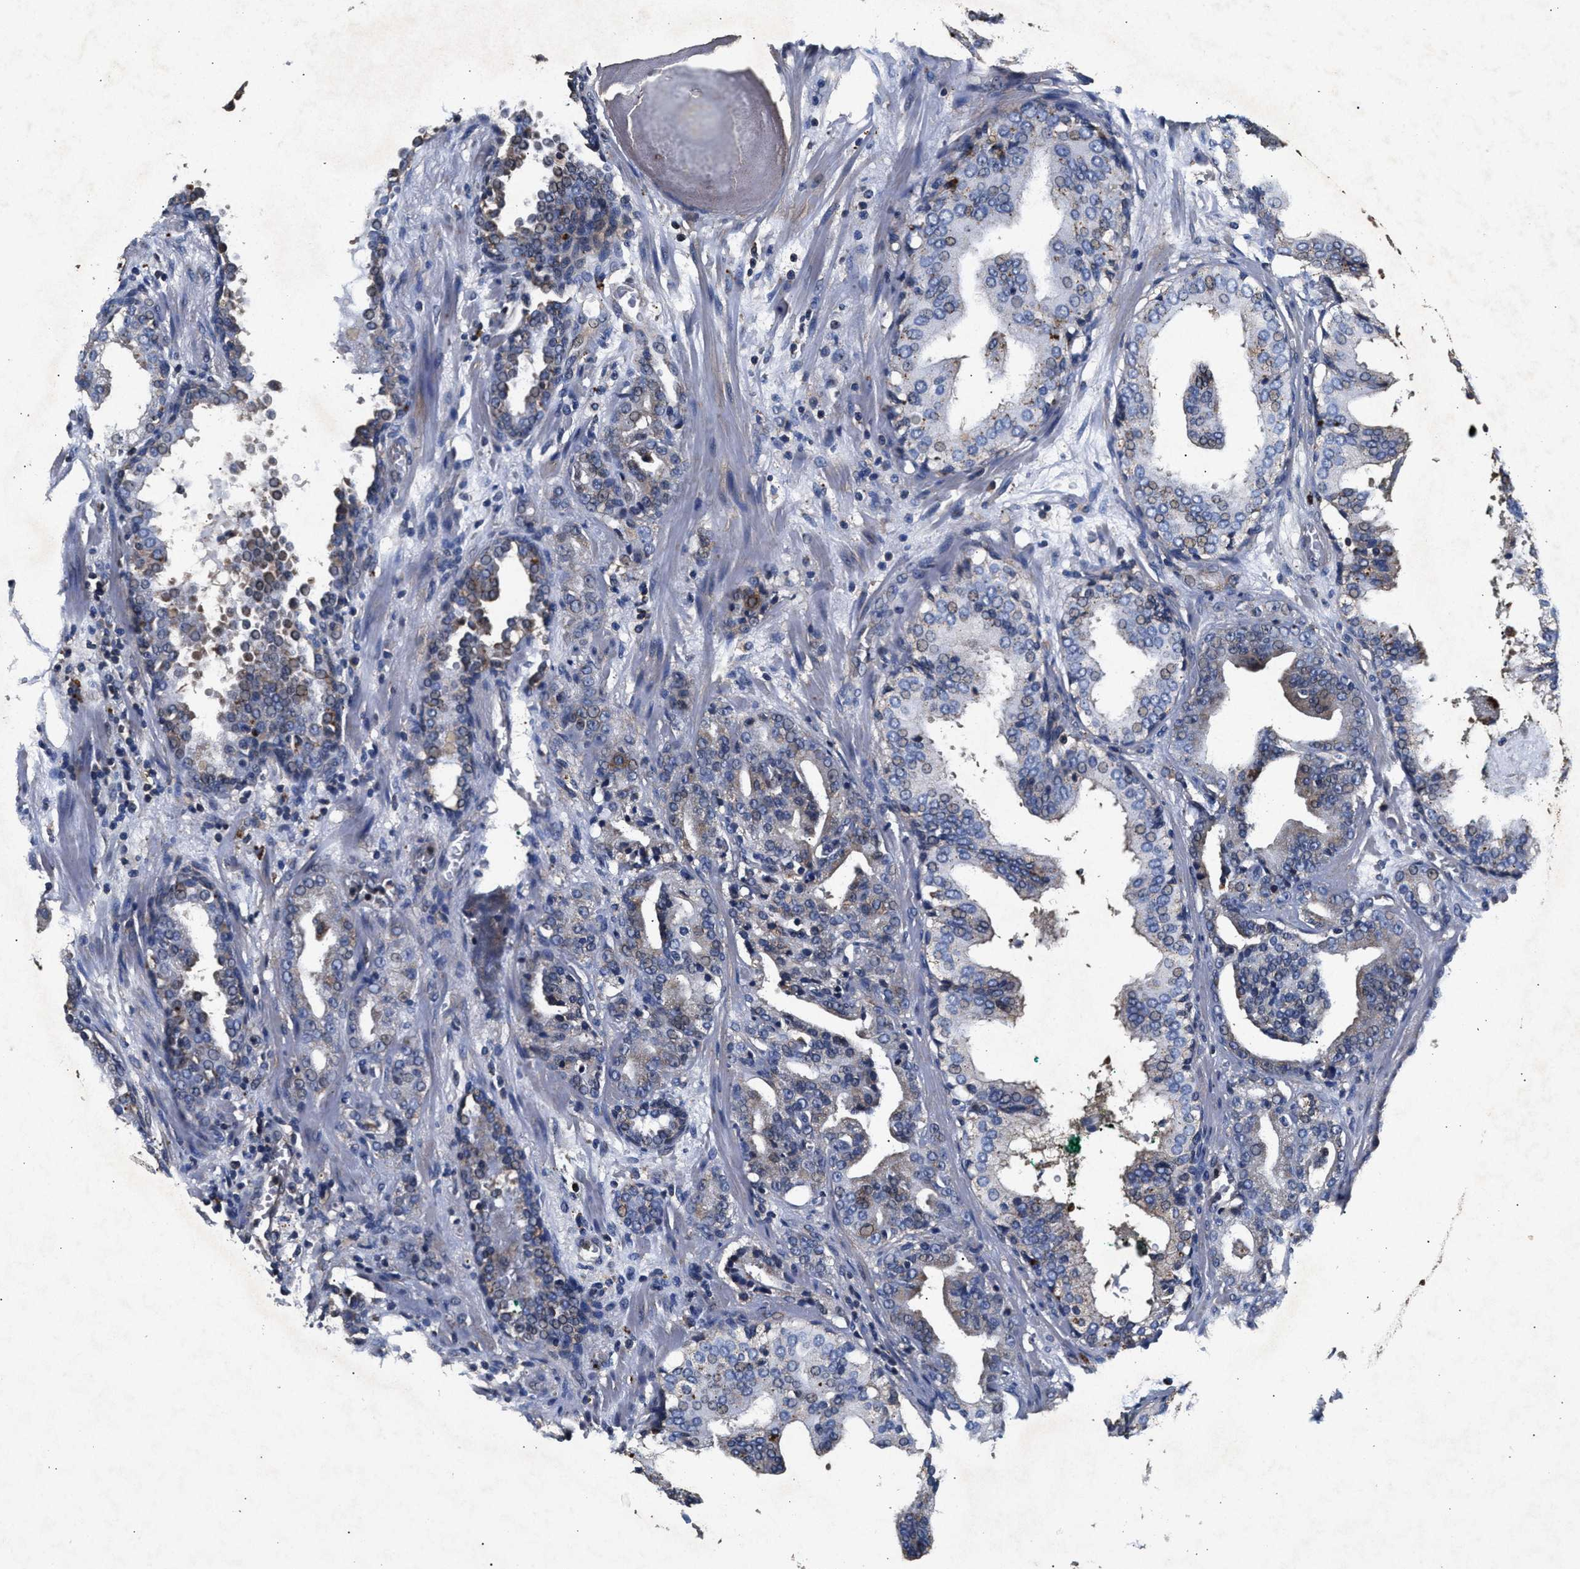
{"staining": {"intensity": "weak", "quantity": "25%-75%", "location": "cytoplasmic/membranous"}, "tissue": "prostate cancer", "cell_type": "Tumor cells", "image_type": "cancer", "snomed": [{"axis": "morphology", "description": "Adenocarcinoma, Low grade"}, {"axis": "topography", "description": "Prostate"}], "caption": "IHC (DAB (3,3'-diaminobenzidine)) staining of prostate low-grade adenocarcinoma reveals weak cytoplasmic/membranous protein positivity in approximately 25%-75% of tumor cells.", "gene": "NFKB2", "patient": {"sex": "male", "age": 63}}